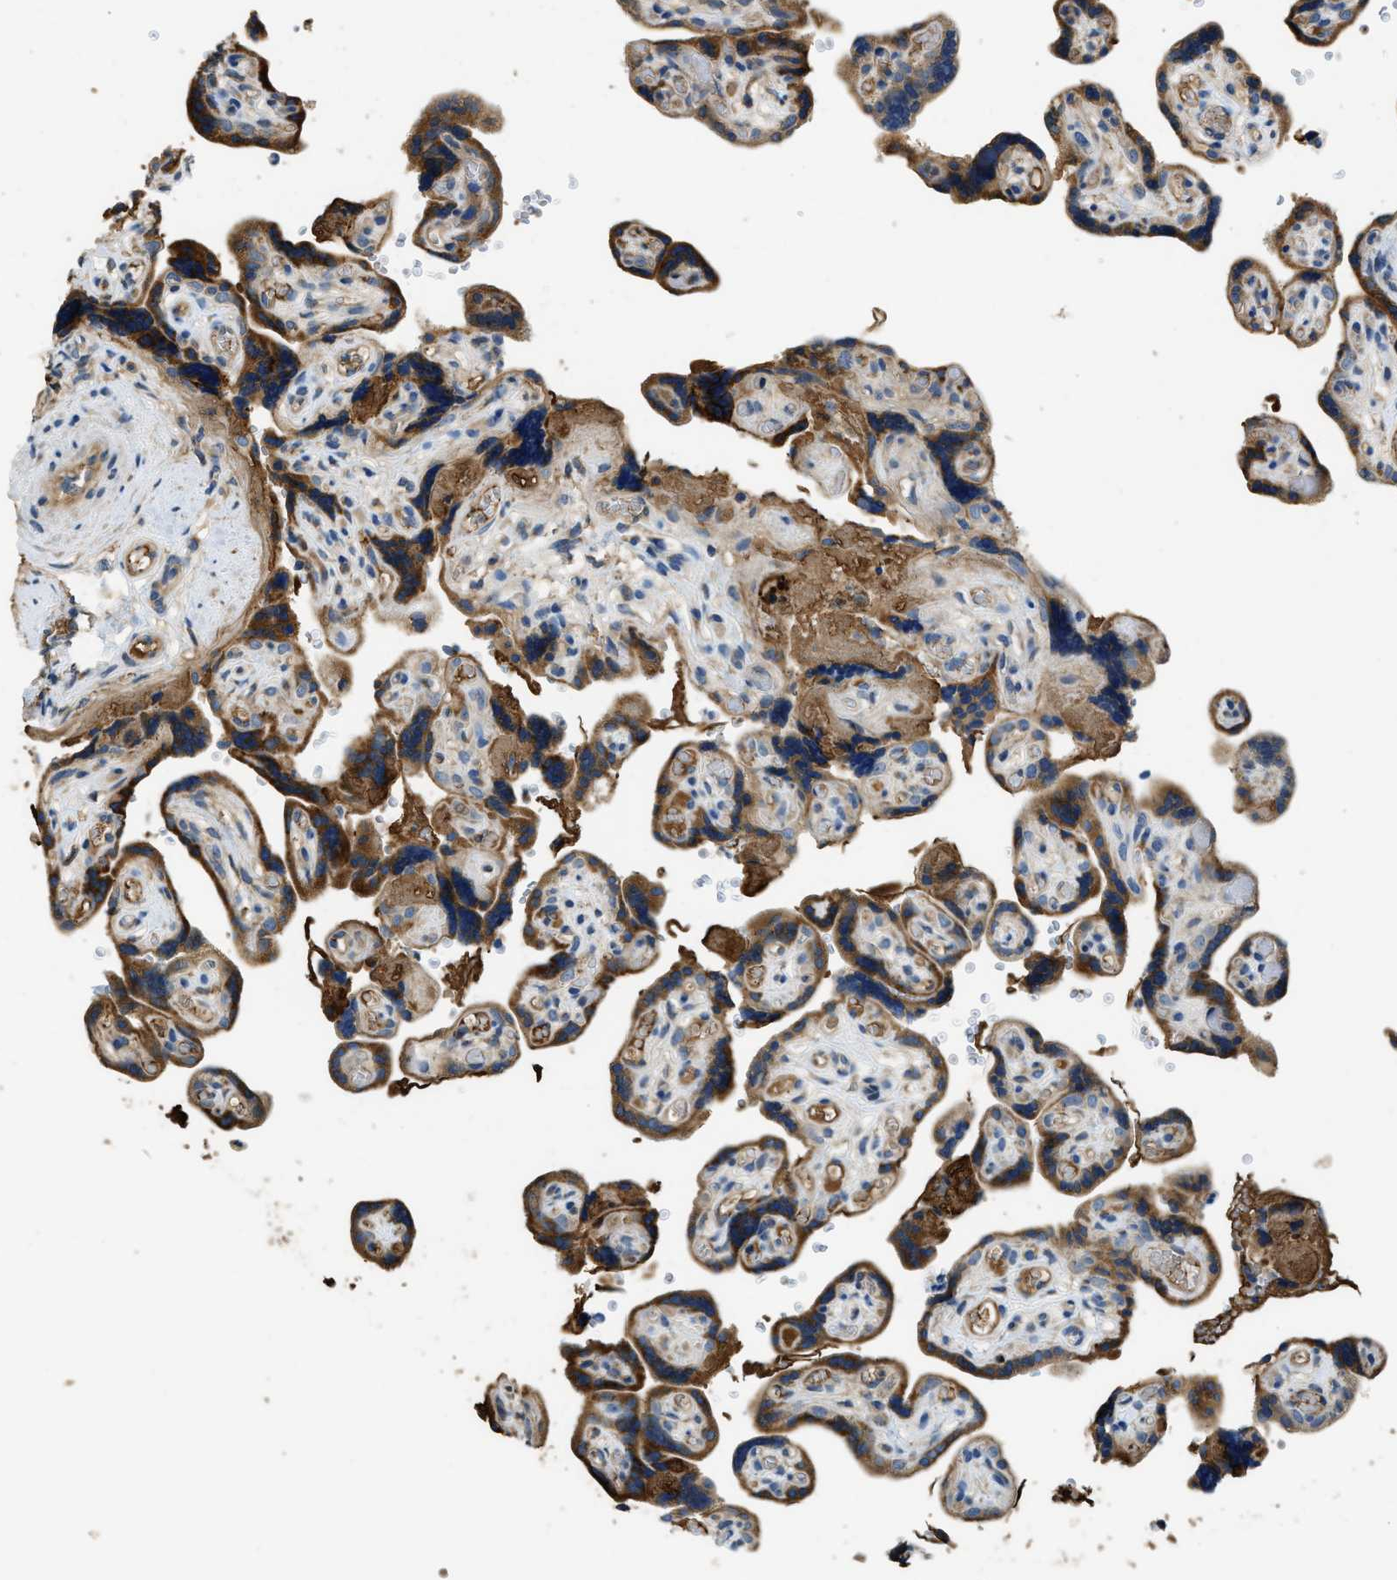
{"staining": {"intensity": "weak", "quantity": "25%-75%", "location": "cytoplasmic/membranous"}, "tissue": "placenta", "cell_type": "Decidual cells", "image_type": "normal", "snomed": [{"axis": "morphology", "description": "Normal tissue, NOS"}, {"axis": "topography", "description": "Placenta"}], "caption": "The histopathology image demonstrates staining of unremarkable placenta, revealing weak cytoplasmic/membranous protein staining (brown color) within decidual cells.", "gene": "RIPK2", "patient": {"sex": "female", "age": 30}}